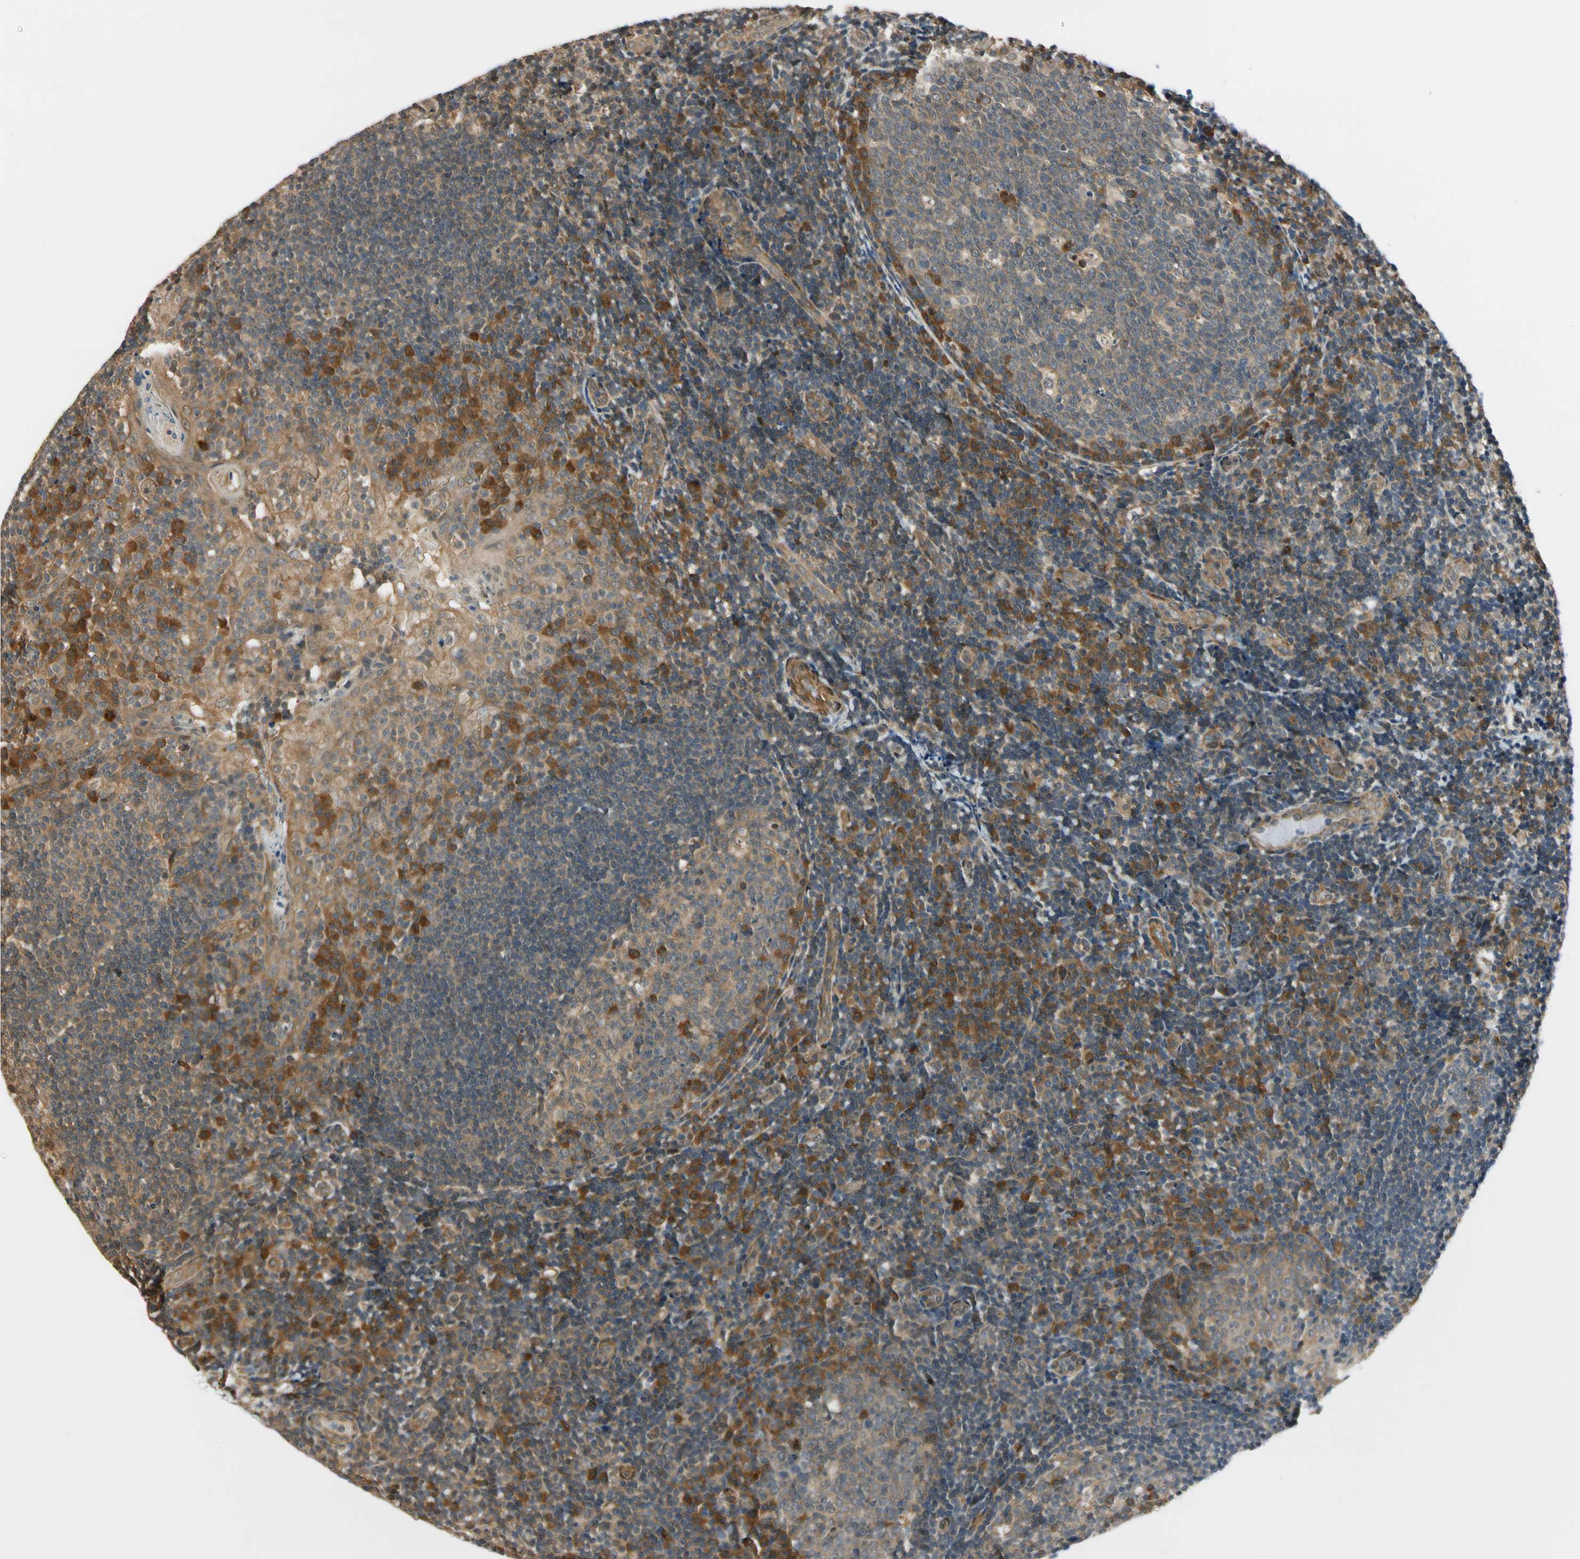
{"staining": {"intensity": "strong", "quantity": "<25%", "location": "cytoplasmic/membranous"}, "tissue": "tonsil", "cell_type": "Germinal center cells", "image_type": "normal", "snomed": [{"axis": "morphology", "description": "Normal tissue, NOS"}, {"axis": "topography", "description": "Tonsil"}], "caption": "Immunohistochemical staining of benign human tonsil demonstrates <25% levels of strong cytoplasmic/membranous protein positivity in approximately <25% of germinal center cells.", "gene": "RASGRF1", "patient": {"sex": "female", "age": 40}}